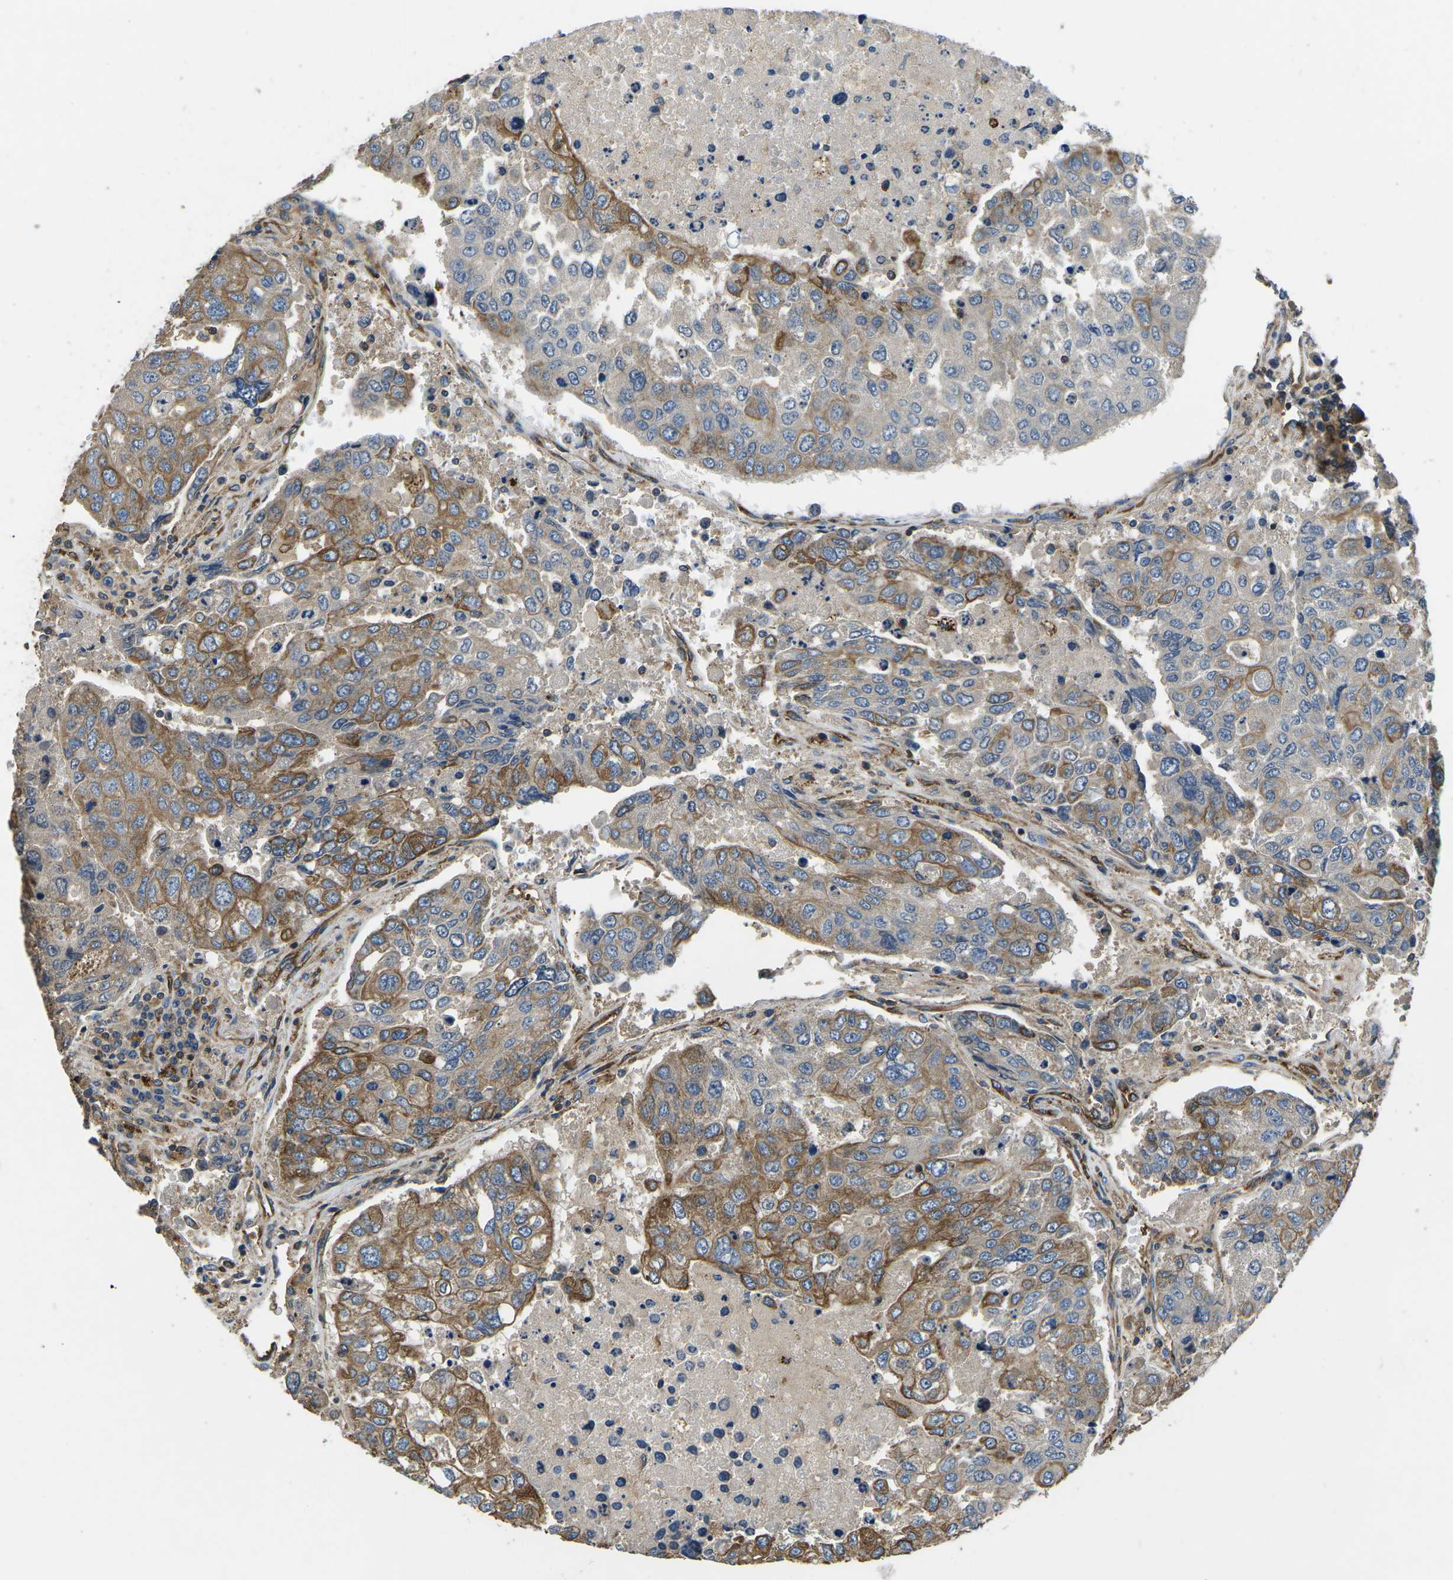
{"staining": {"intensity": "moderate", "quantity": "25%-75%", "location": "cytoplasmic/membranous"}, "tissue": "urothelial cancer", "cell_type": "Tumor cells", "image_type": "cancer", "snomed": [{"axis": "morphology", "description": "Urothelial carcinoma, High grade"}, {"axis": "topography", "description": "Lymph node"}, {"axis": "topography", "description": "Urinary bladder"}], "caption": "About 25%-75% of tumor cells in high-grade urothelial carcinoma reveal moderate cytoplasmic/membranous protein staining as visualized by brown immunohistochemical staining.", "gene": "KCNJ15", "patient": {"sex": "male", "age": 51}}